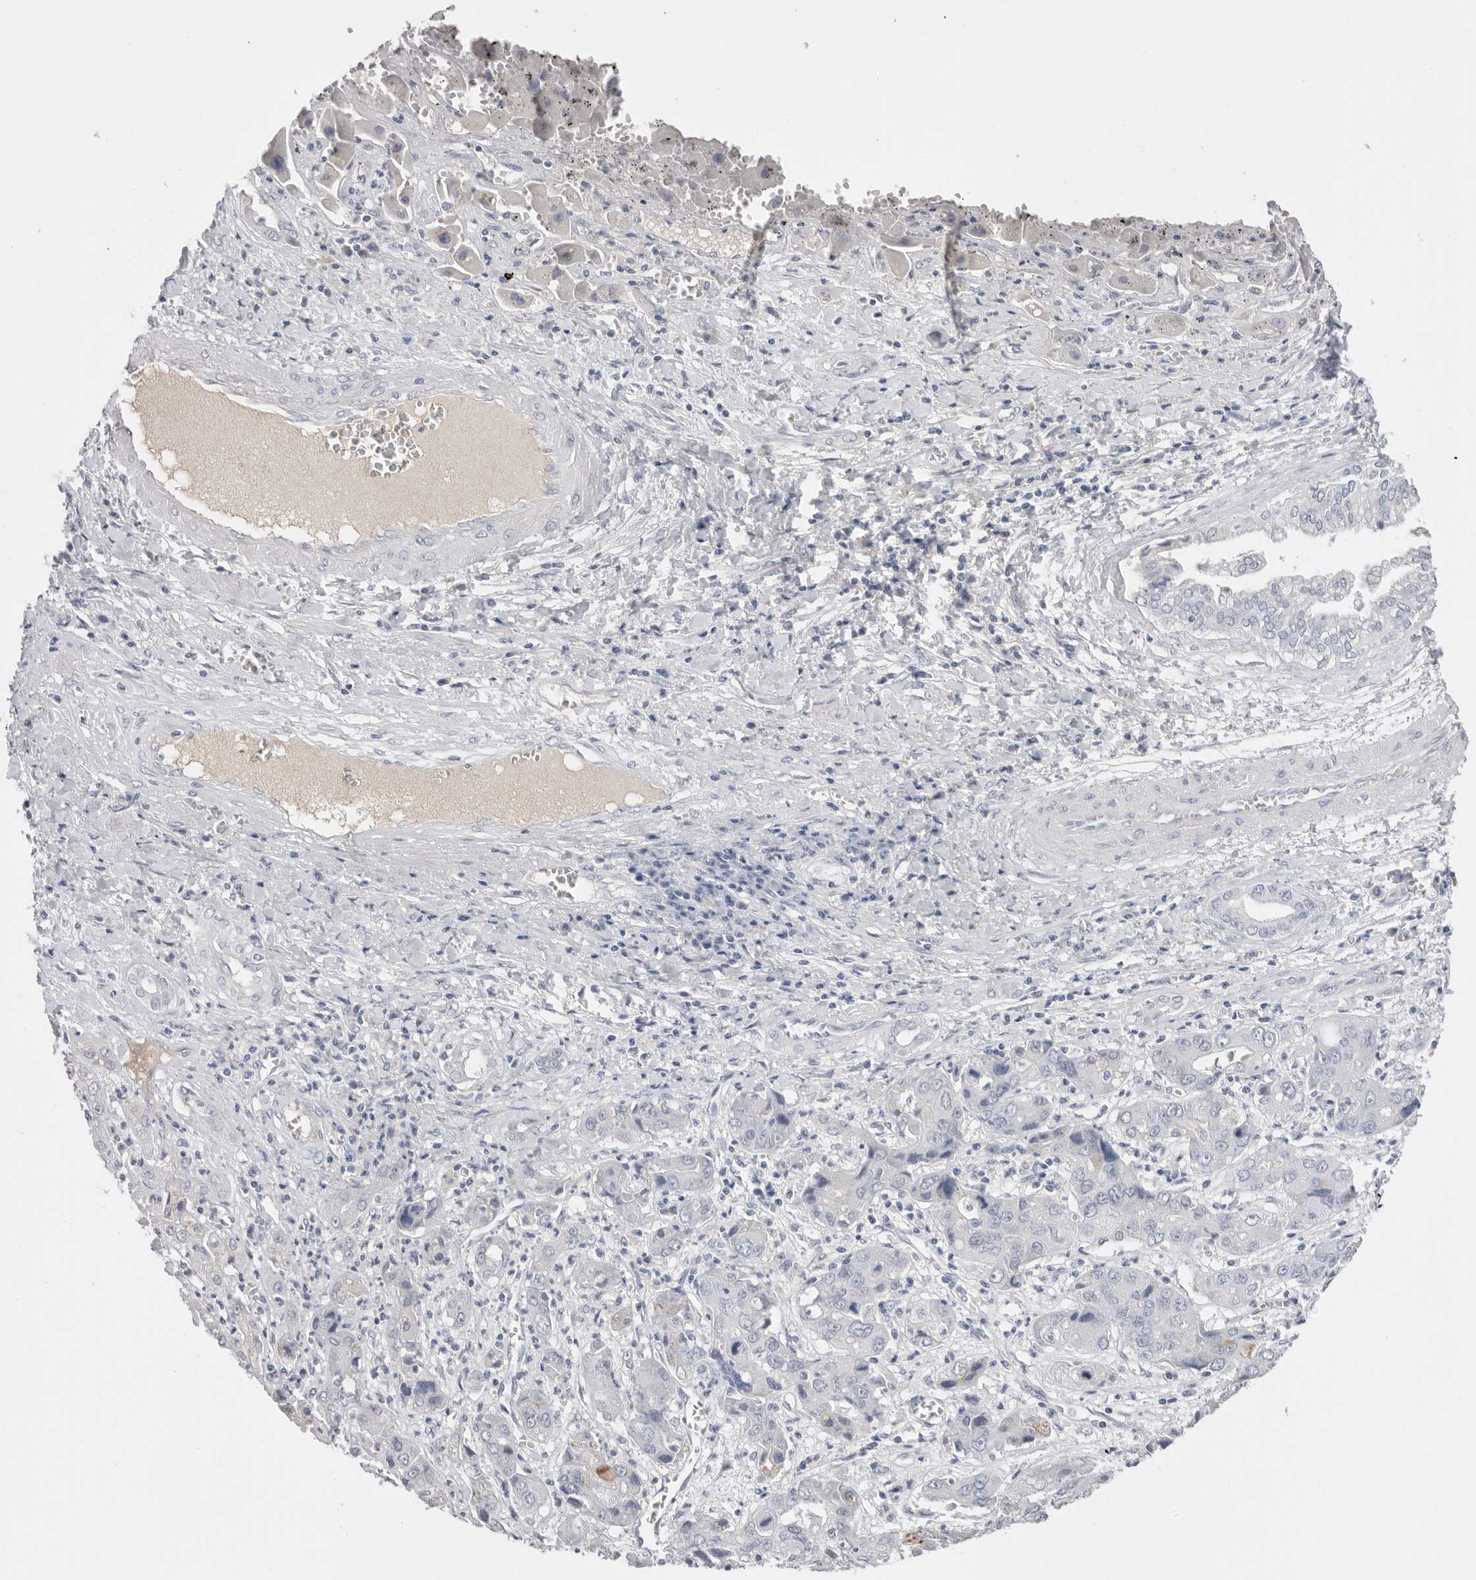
{"staining": {"intensity": "negative", "quantity": "none", "location": "none"}, "tissue": "liver cancer", "cell_type": "Tumor cells", "image_type": "cancer", "snomed": [{"axis": "morphology", "description": "Cholangiocarcinoma"}, {"axis": "topography", "description": "Liver"}], "caption": "Liver cholangiocarcinoma stained for a protein using IHC demonstrates no expression tumor cells.", "gene": "APOA2", "patient": {"sex": "male", "age": 67}}